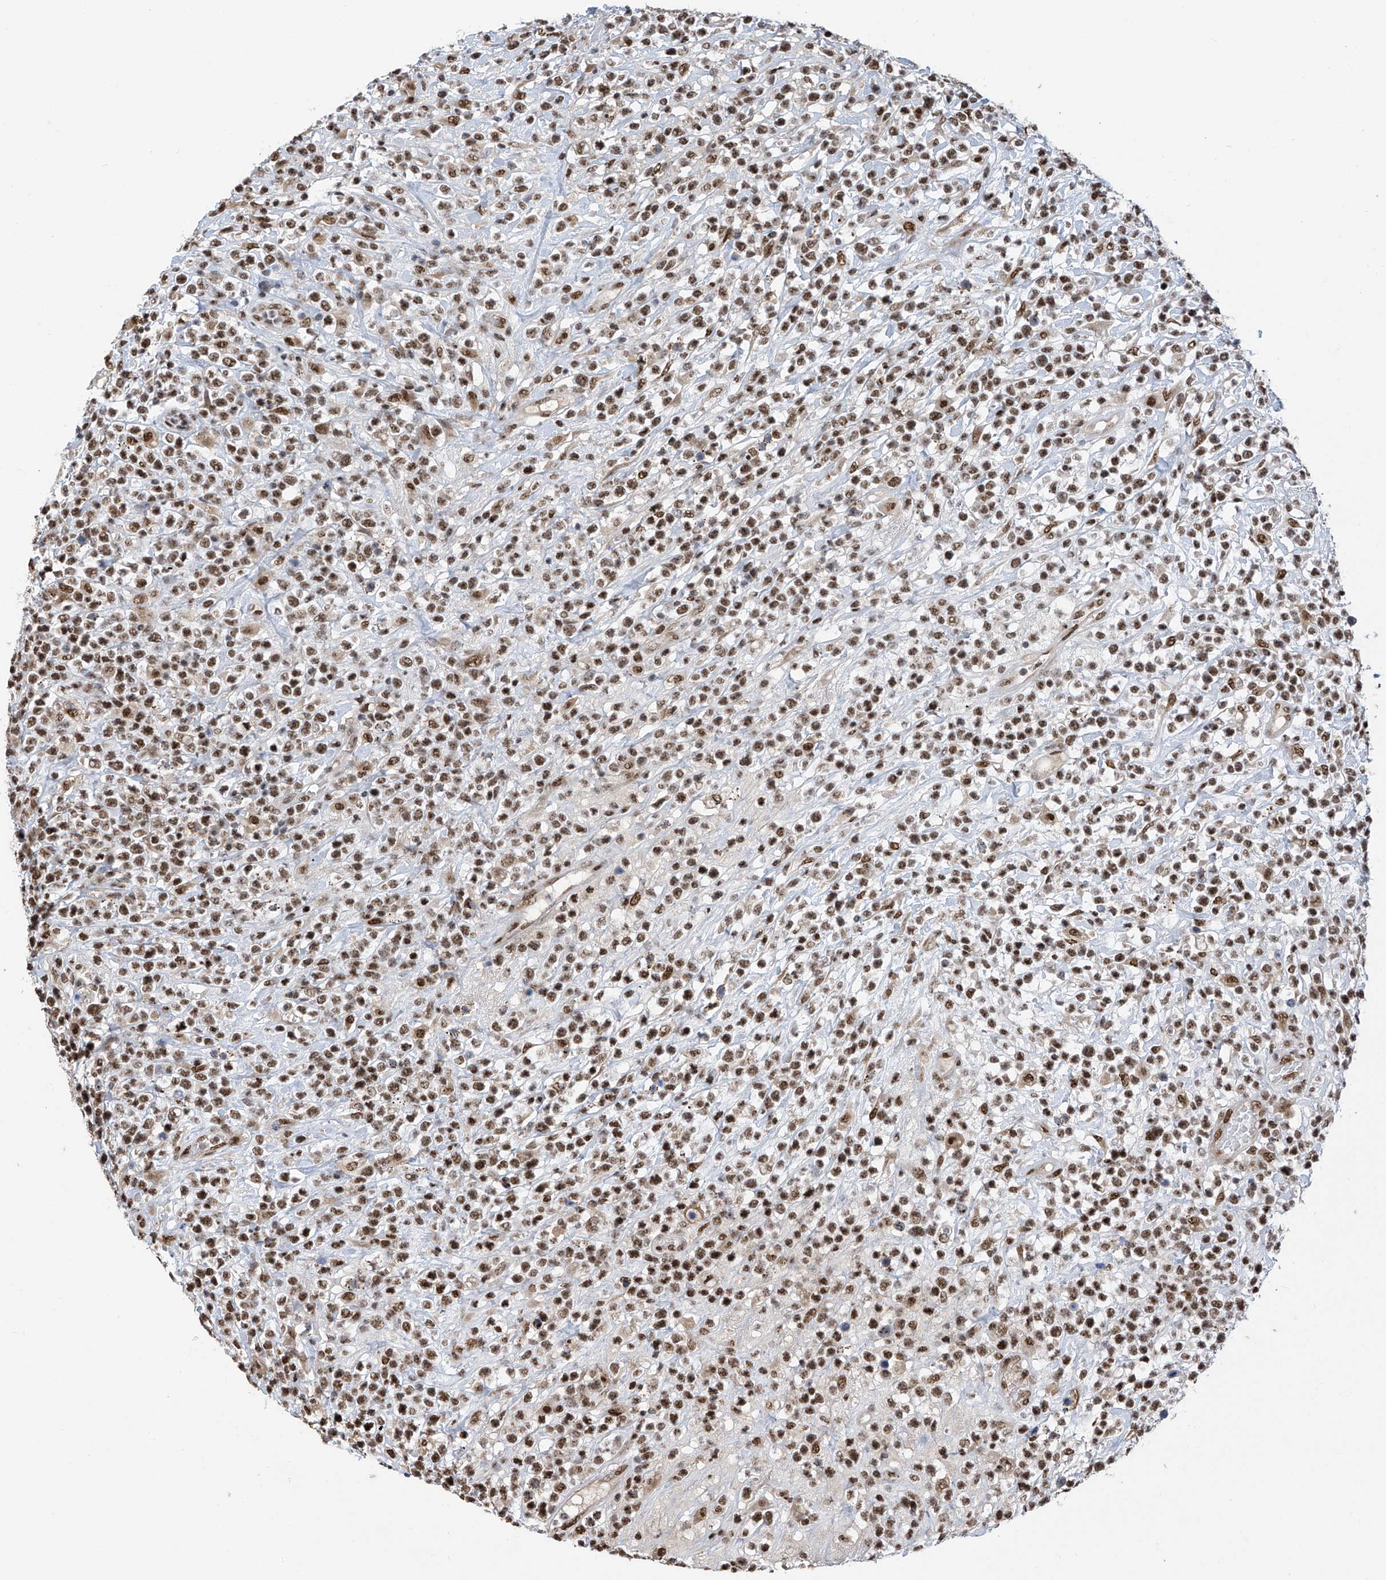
{"staining": {"intensity": "moderate", "quantity": ">75%", "location": "nuclear"}, "tissue": "lymphoma", "cell_type": "Tumor cells", "image_type": "cancer", "snomed": [{"axis": "morphology", "description": "Malignant lymphoma, non-Hodgkin's type, High grade"}, {"axis": "topography", "description": "Colon"}], "caption": "Tumor cells show moderate nuclear positivity in about >75% of cells in lymphoma.", "gene": "APLF", "patient": {"sex": "female", "age": 53}}